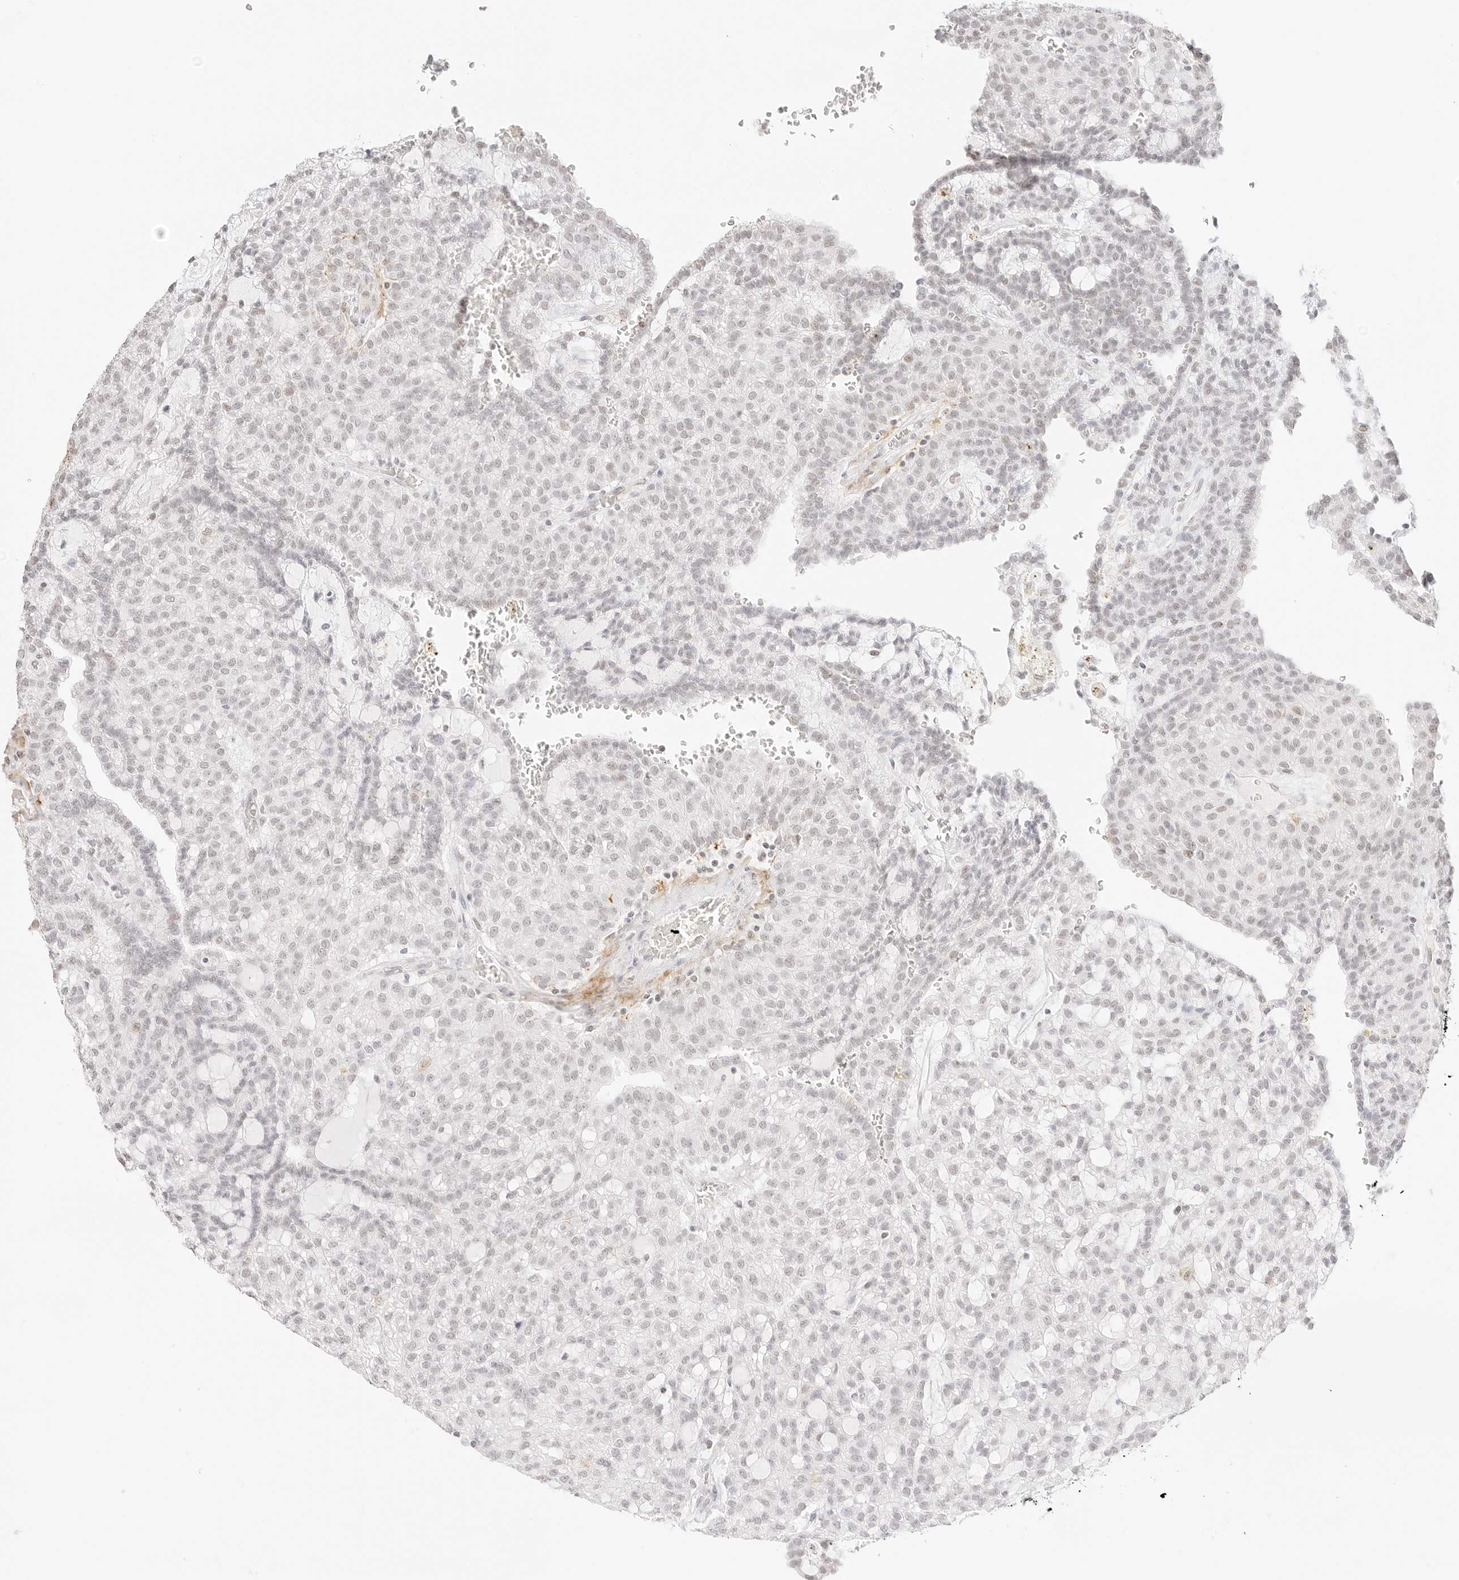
{"staining": {"intensity": "negative", "quantity": "none", "location": "none"}, "tissue": "renal cancer", "cell_type": "Tumor cells", "image_type": "cancer", "snomed": [{"axis": "morphology", "description": "Adenocarcinoma, NOS"}, {"axis": "topography", "description": "Kidney"}], "caption": "Immunohistochemistry (IHC) micrograph of renal cancer (adenocarcinoma) stained for a protein (brown), which demonstrates no staining in tumor cells. (DAB immunohistochemistry (IHC) visualized using brightfield microscopy, high magnification).", "gene": "FBLN5", "patient": {"sex": "male", "age": 63}}